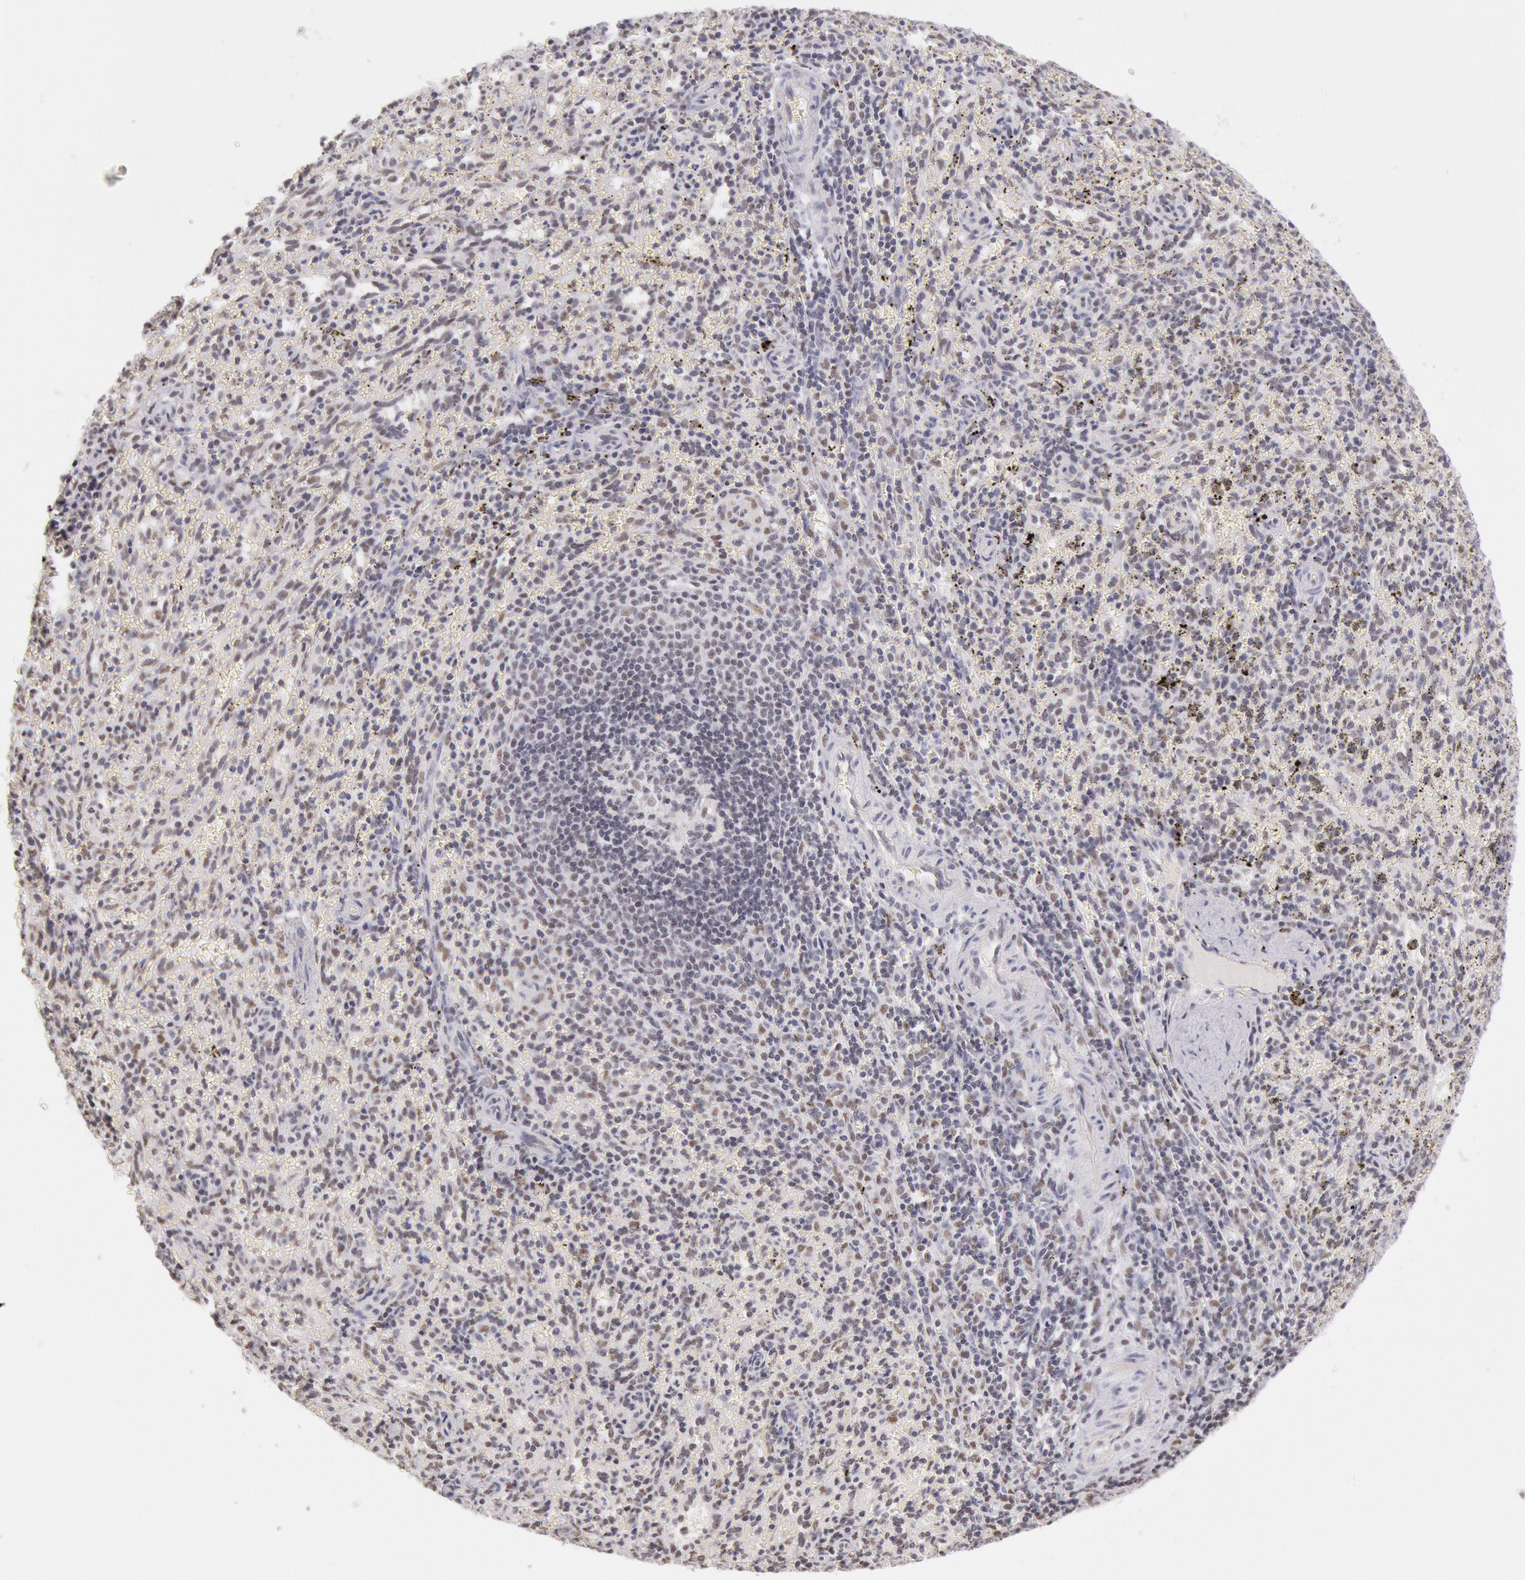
{"staining": {"intensity": "weak", "quantity": "<25%", "location": "nuclear"}, "tissue": "spleen", "cell_type": "Cells in red pulp", "image_type": "normal", "snomed": [{"axis": "morphology", "description": "Normal tissue, NOS"}, {"axis": "topography", "description": "Spleen"}], "caption": "Immunohistochemistry of benign spleen shows no positivity in cells in red pulp.", "gene": "TASL", "patient": {"sex": "female", "age": 10}}